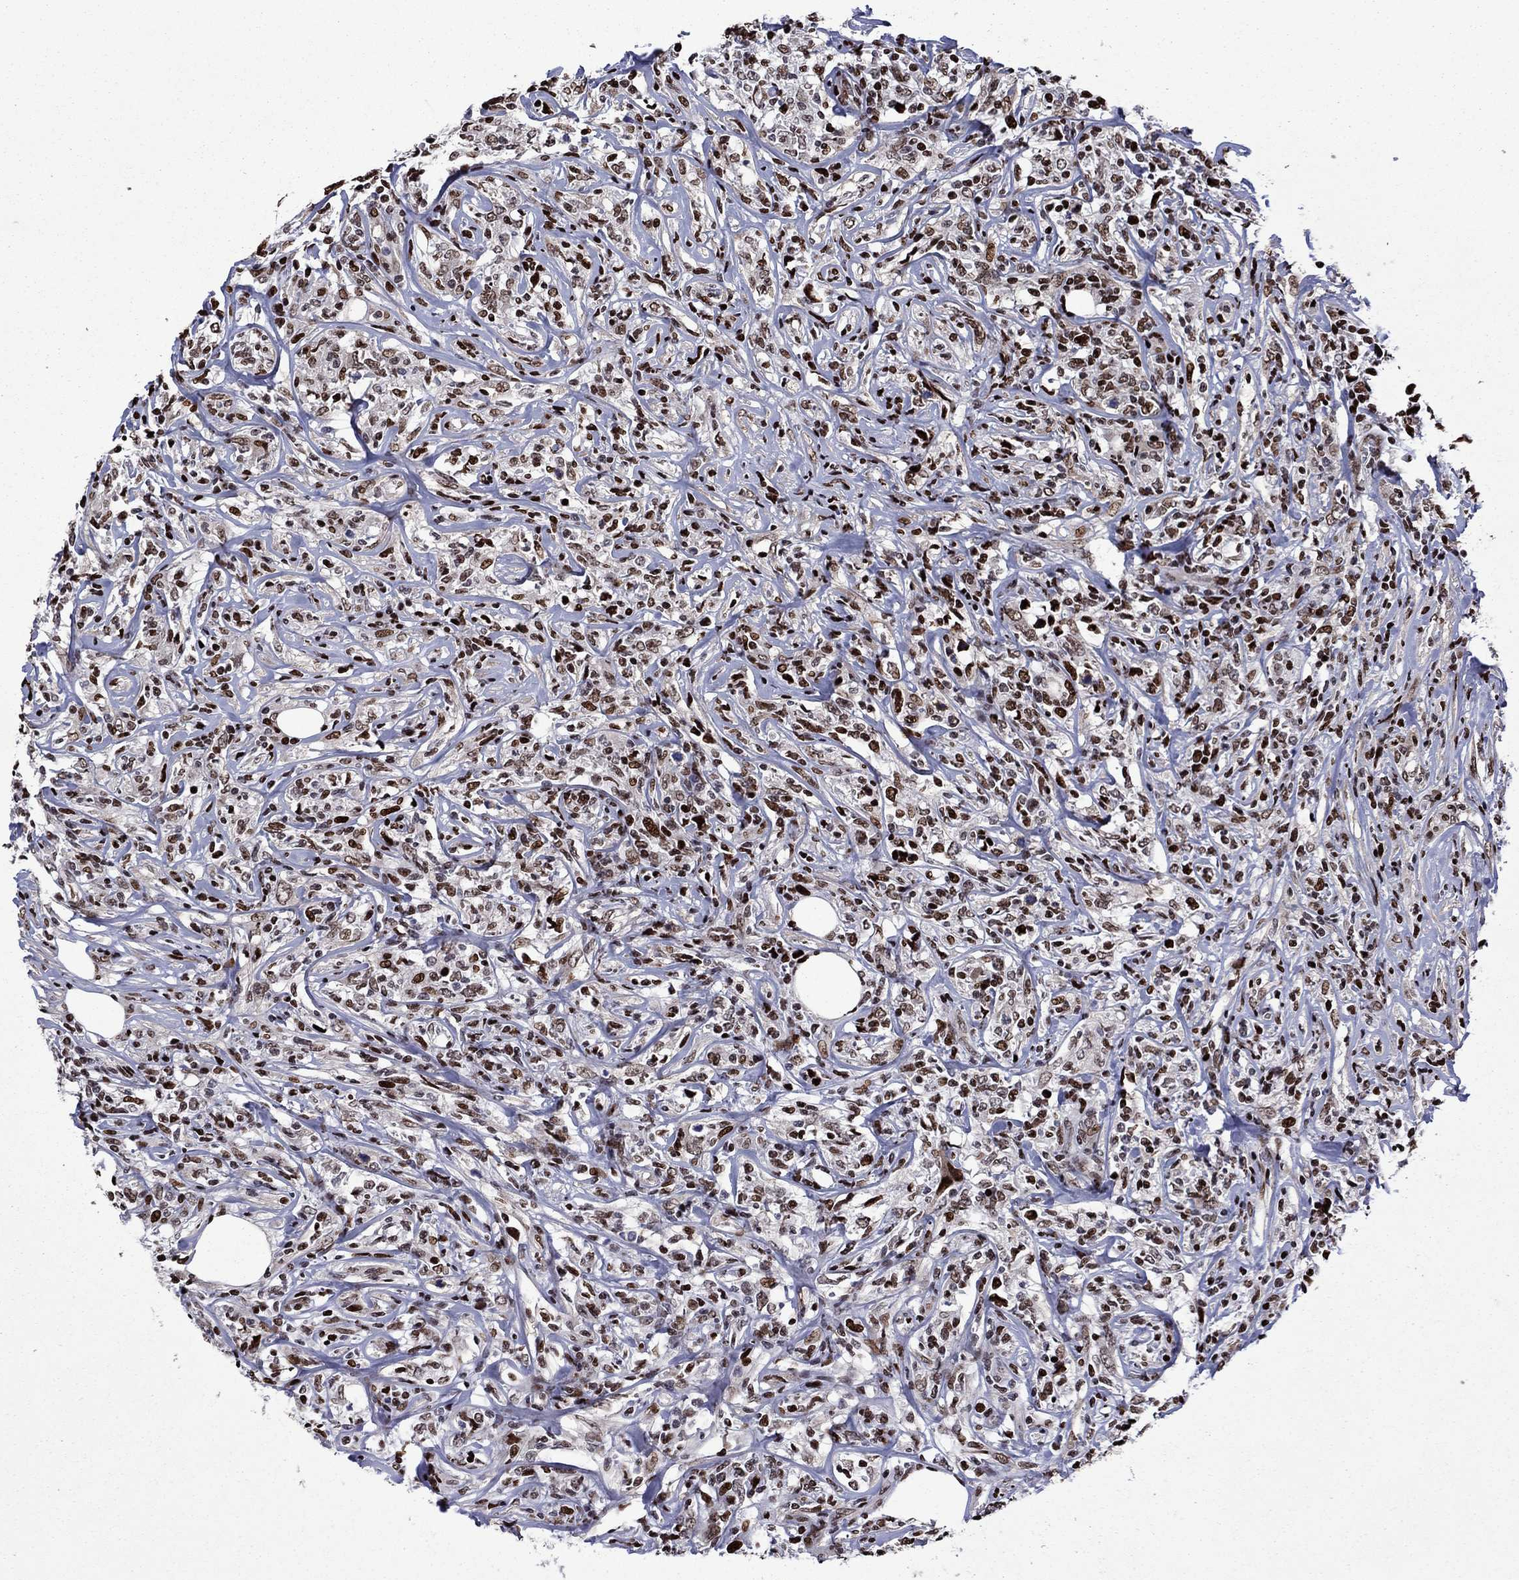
{"staining": {"intensity": "strong", "quantity": ">75%", "location": "nuclear"}, "tissue": "lymphoma", "cell_type": "Tumor cells", "image_type": "cancer", "snomed": [{"axis": "morphology", "description": "Malignant lymphoma, non-Hodgkin's type, High grade"}, {"axis": "topography", "description": "Lymph node"}], "caption": "Strong nuclear expression for a protein is present in approximately >75% of tumor cells of high-grade malignant lymphoma, non-Hodgkin's type using immunohistochemistry.", "gene": "LIMK1", "patient": {"sex": "female", "age": 84}}